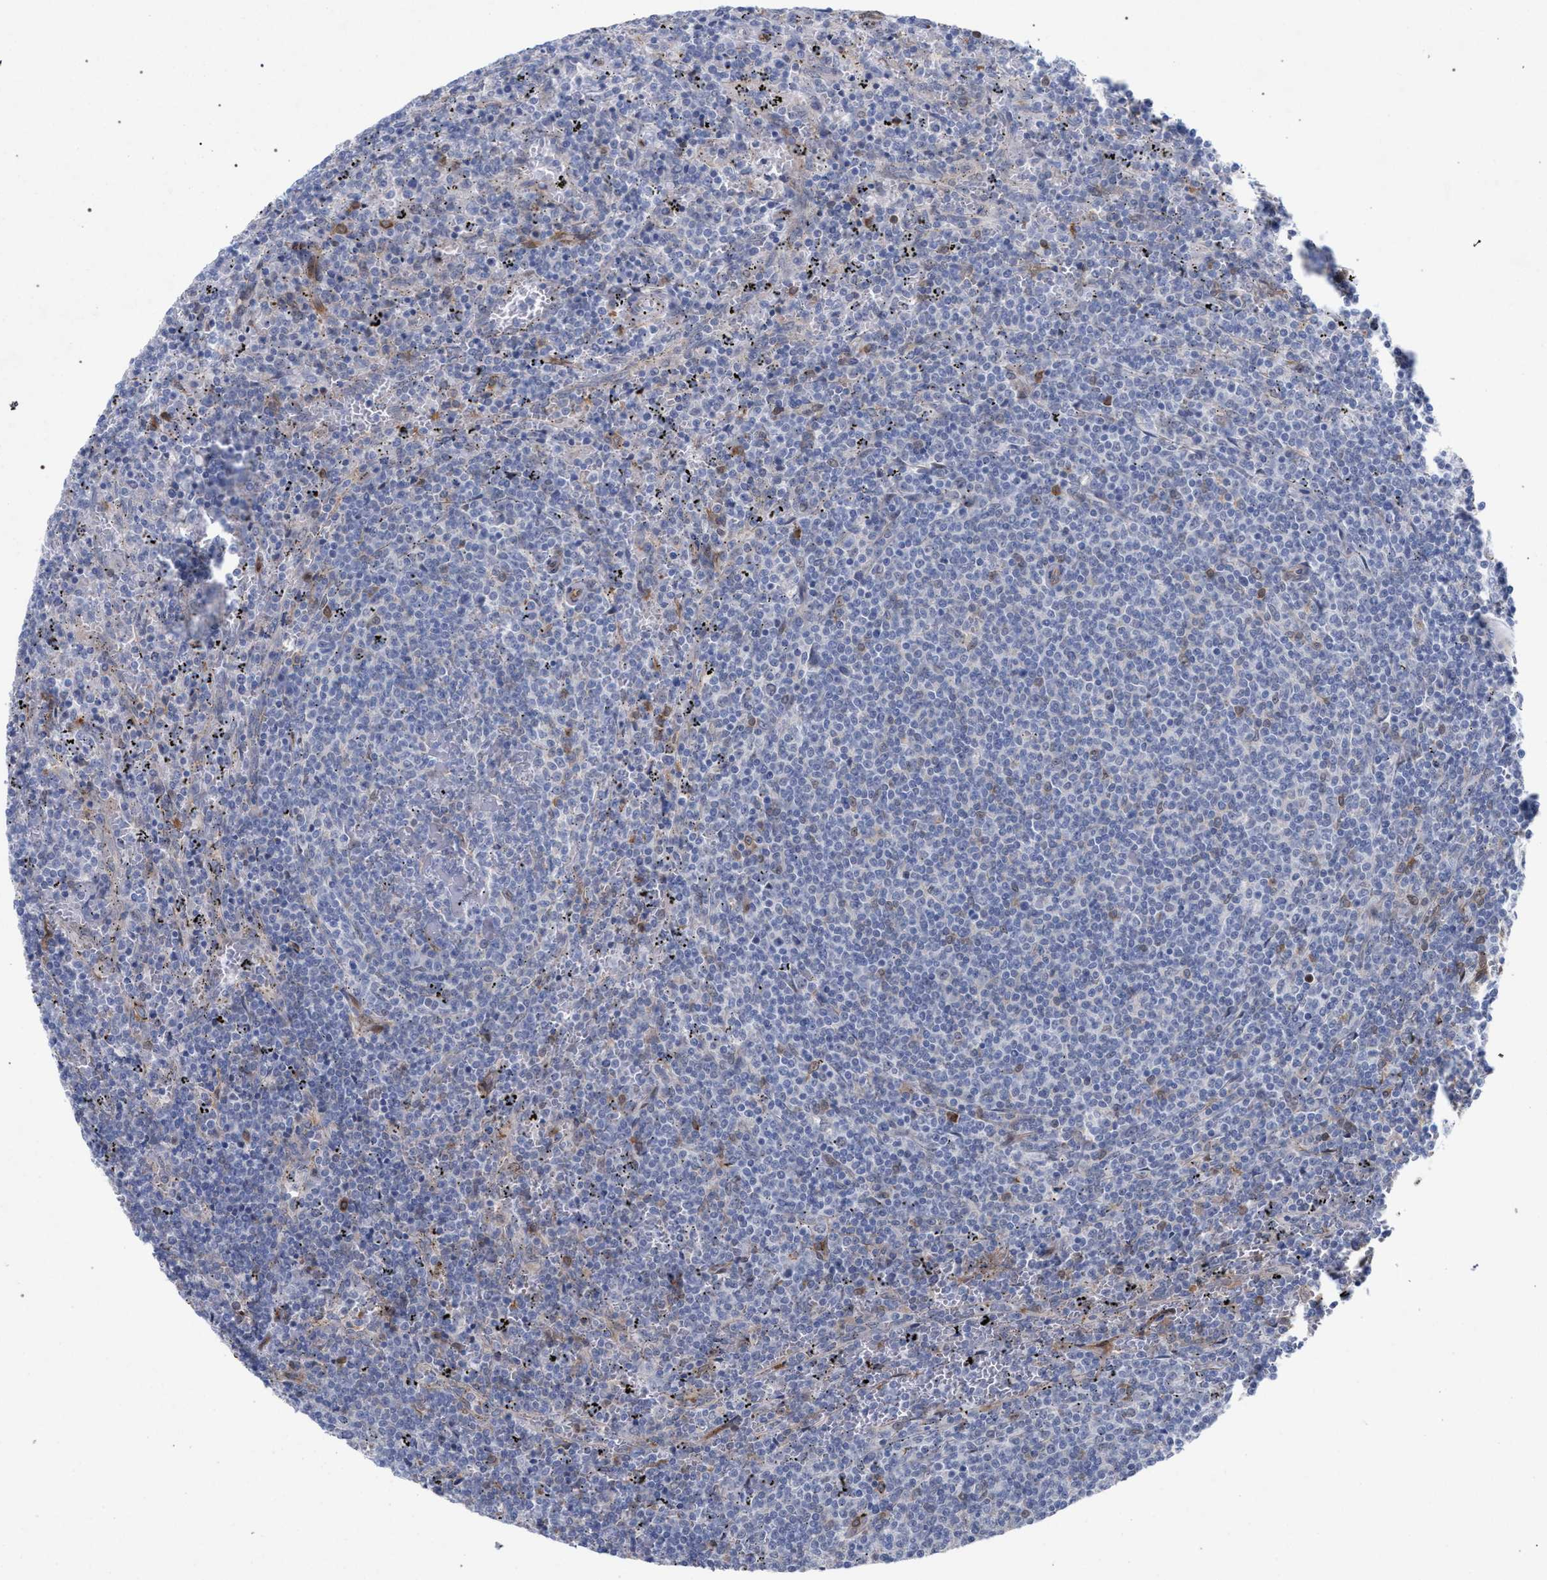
{"staining": {"intensity": "negative", "quantity": "none", "location": "none"}, "tissue": "lymphoma", "cell_type": "Tumor cells", "image_type": "cancer", "snomed": [{"axis": "morphology", "description": "Malignant lymphoma, non-Hodgkin's type, Low grade"}, {"axis": "topography", "description": "Spleen"}], "caption": "An IHC histopathology image of low-grade malignant lymphoma, non-Hodgkin's type is shown. There is no staining in tumor cells of low-grade malignant lymphoma, non-Hodgkin's type. The staining is performed using DAB (3,3'-diaminobenzidine) brown chromogen with nuclei counter-stained in using hematoxylin.", "gene": "FHOD3", "patient": {"sex": "female", "age": 50}}